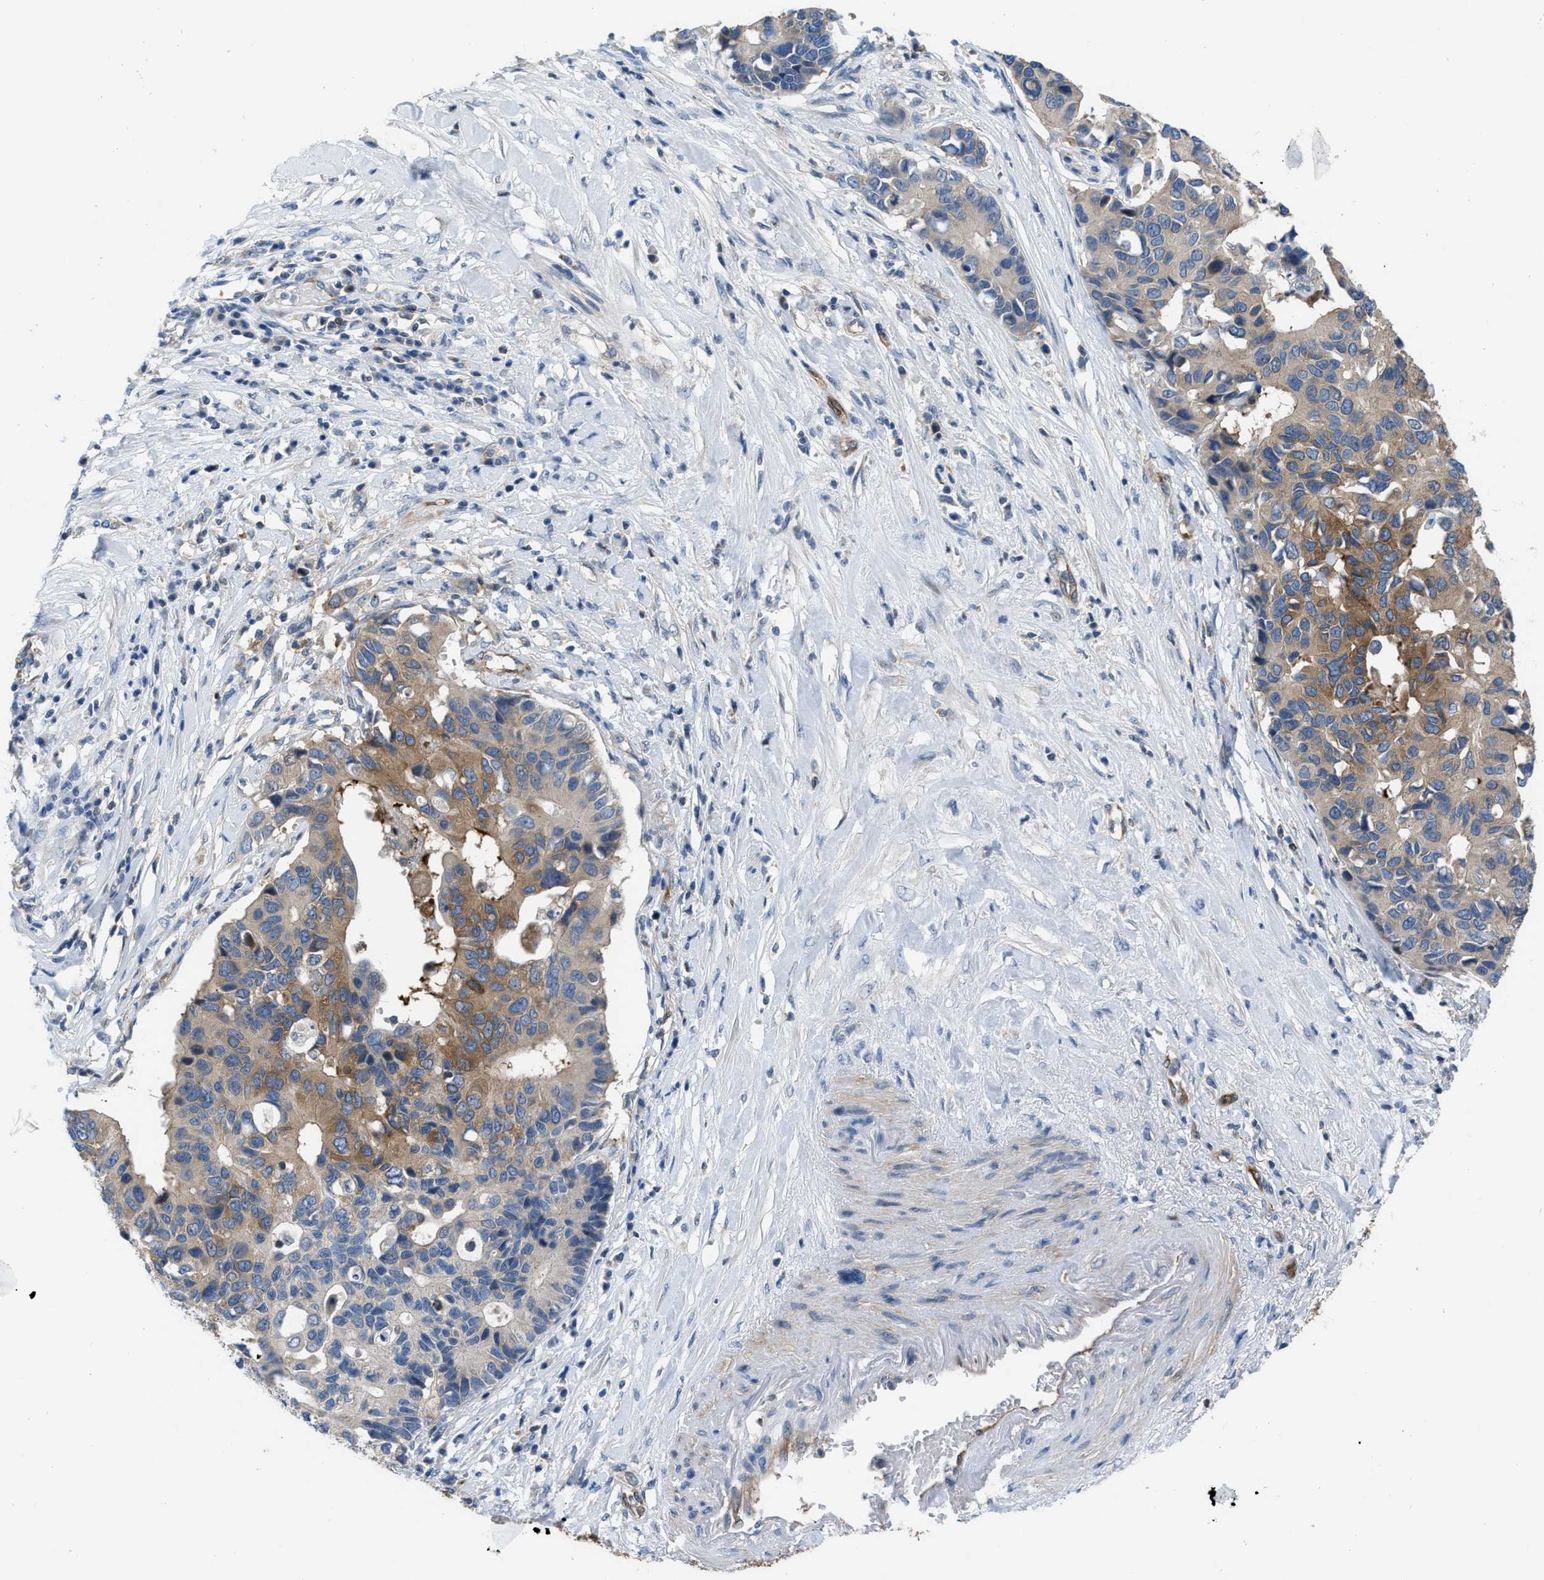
{"staining": {"intensity": "strong", "quantity": "25%-75%", "location": "cytoplasmic/membranous"}, "tissue": "pancreatic cancer", "cell_type": "Tumor cells", "image_type": "cancer", "snomed": [{"axis": "morphology", "description": "Adenocarcinoma, NOS"}, {"axis": "topography", "description": "Pancreas"}], "caption": "A brown stain labels strong cytoplasmic/membranous positivity of a protein in human pancreatic cancer tumor cells. The staining was performed using DAB to visualize the protein expression in brown, while the nuclei were stained in blue with hematoxylin (Magnification: 20x).", "gene": "PFKP", "patient": {"sex": "female", "age": 56}}